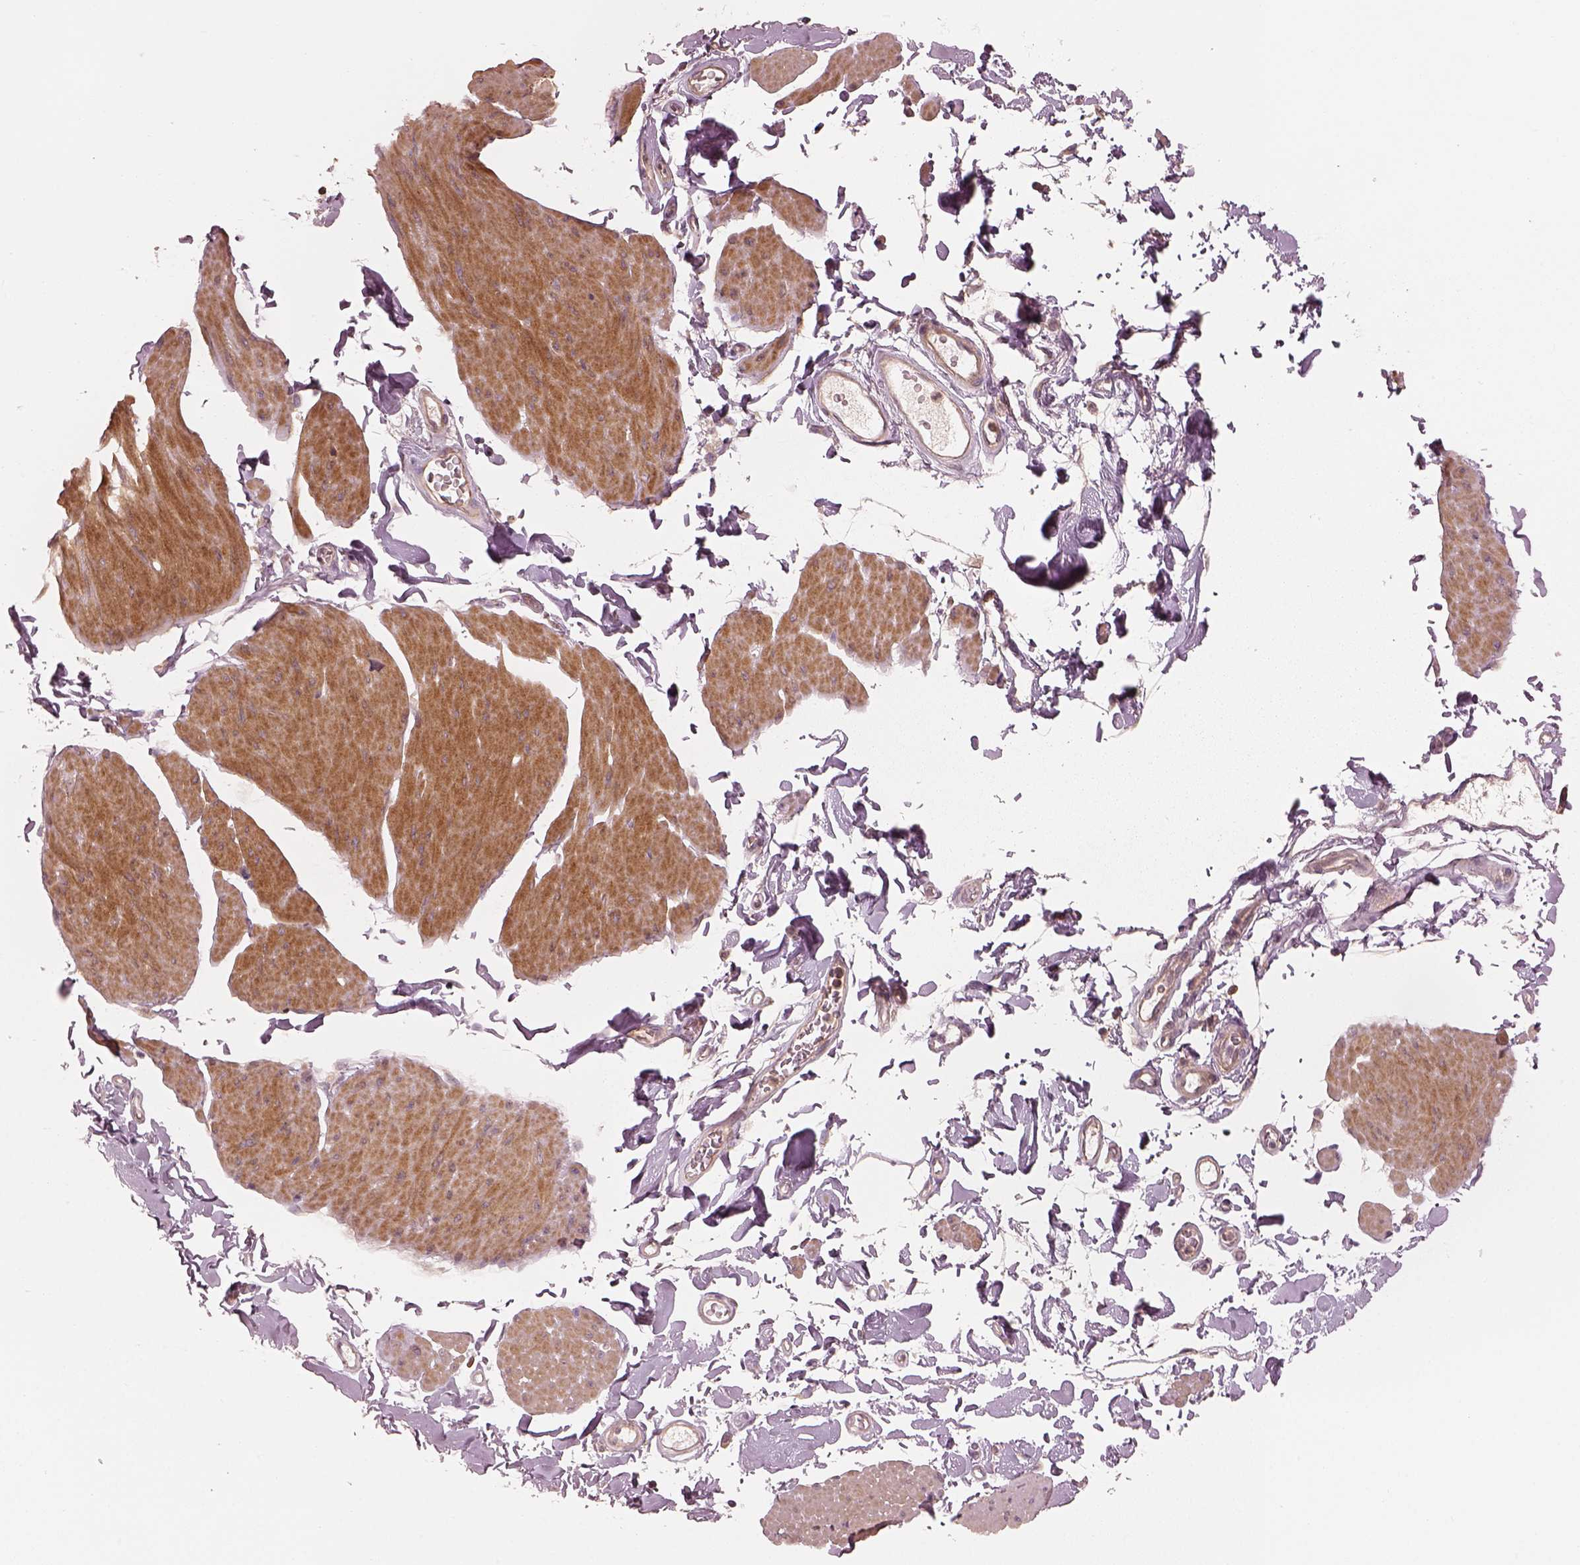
{"staining": {"intensity": "moderate", "quantity": "25%-75%", "location": "cytoplasmic/membranous"}, "tissue": "smooth muscle", "cell_type": "Smooth muscle cells", "image_type": "normal", "snomed": [{"axis": "morphology", "description": "Normal tissue, NOS"}, {"axis": "topography", "description": "Adipose tissue"}, {"axis": "topography", "description": "Smooth muscle"}, {"axis": "topography", "description": "Peripheral nerve tissue"}], "caption": "Smooth muscle cells exhibit moderate cytoplasmic/membranous staining in about 25%-75% of cells in normal smooth muscle. (DAB (3,3'-diaminobenzidine) IHC with brightfield microscopy, high magnification).", "gene": "FAM107B", "patient": {"sex": "male", "age": 83}}